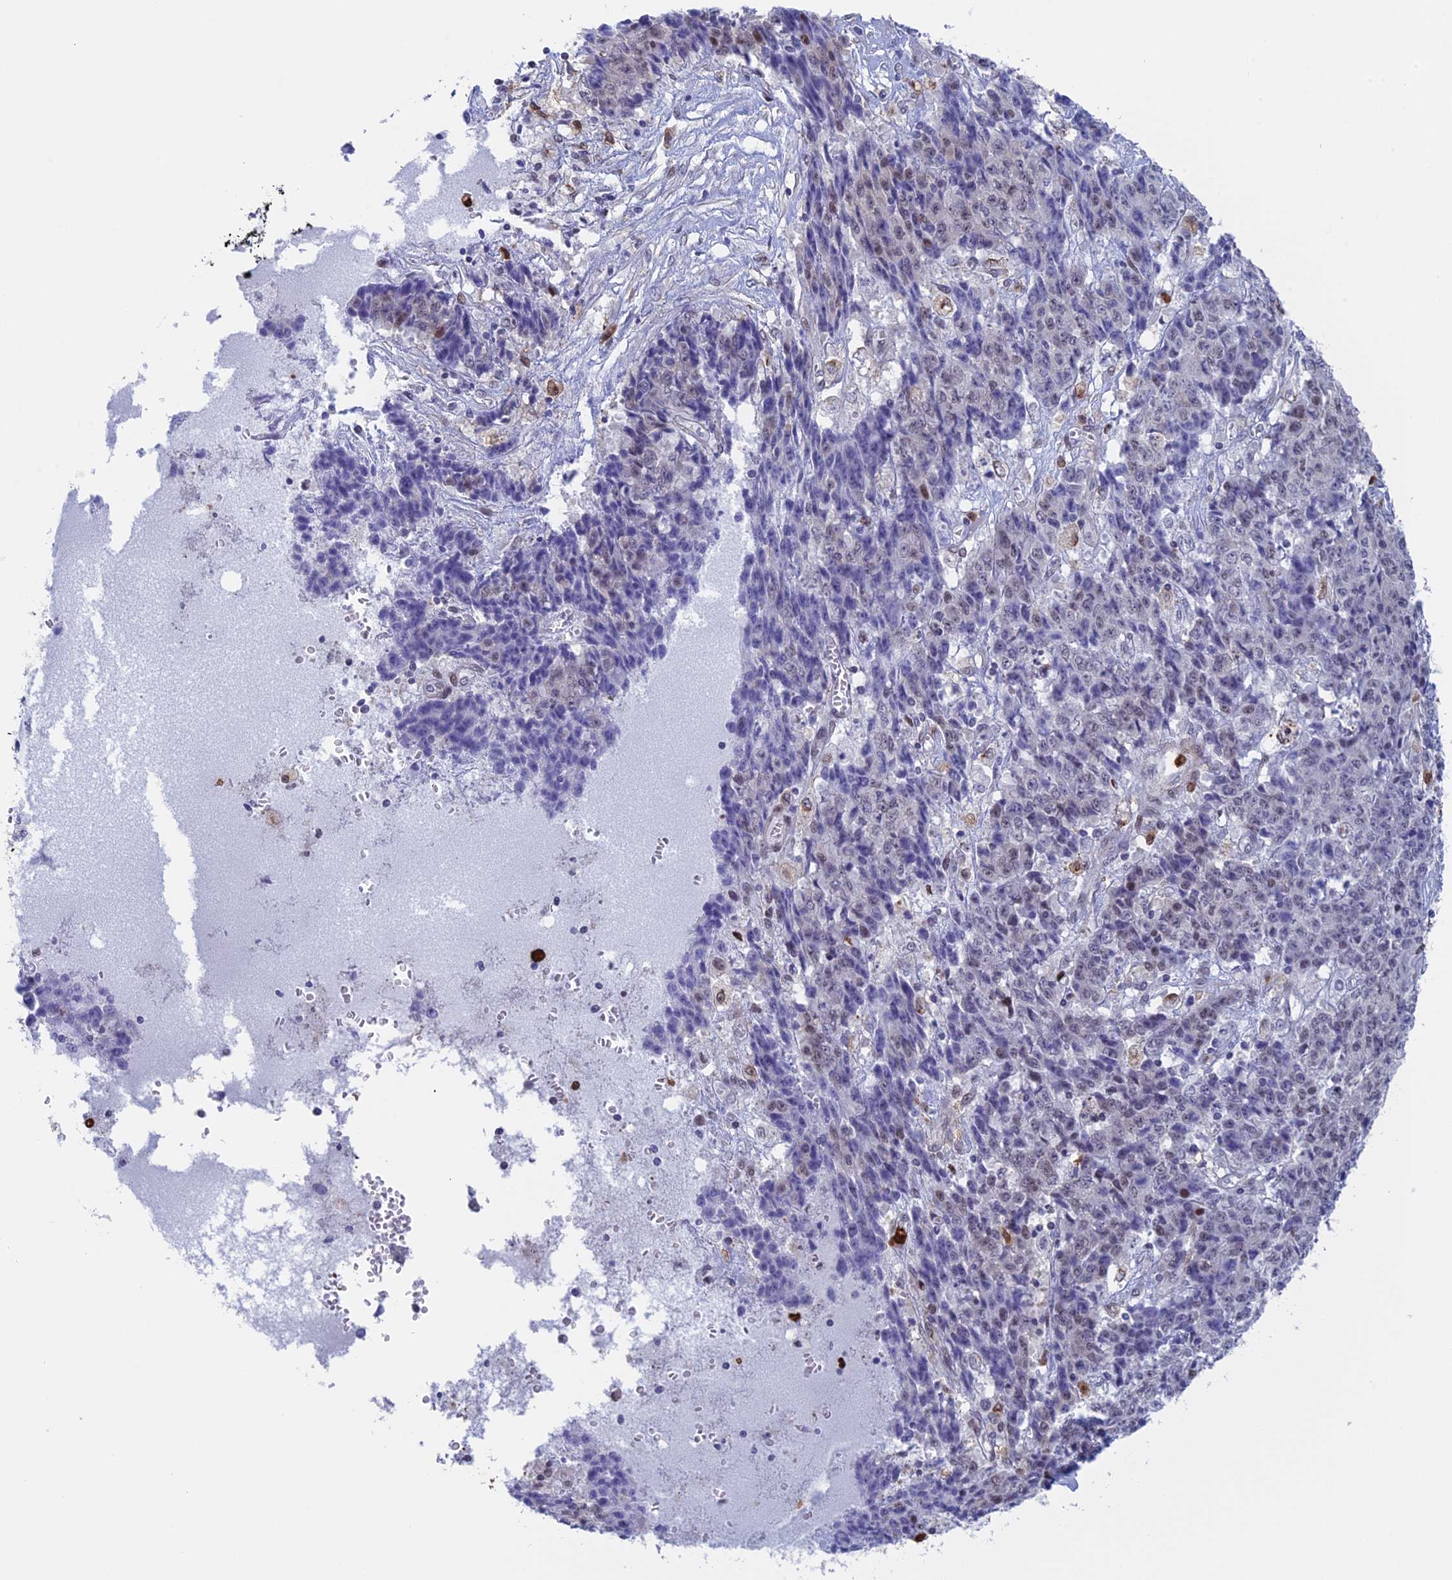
{"staining": {"intensity": "negative", "quantity": "none", "location": "none"}, "tissue": "ovarian cancer", "cell_type": "Tumor cells", "image_type": "cancer", "snomed": [{"axis": "morphology", "description": "Carcinoma, endometroid"}, {"axis": "topography", "description": "Ovary"}], "caption": "An image of human ovarian cancer is negative for staining in tumor cells. Nuclei are stained in blue.", "gene": "SLC26A1", "patient": {"sex": "female", "age": 42}}